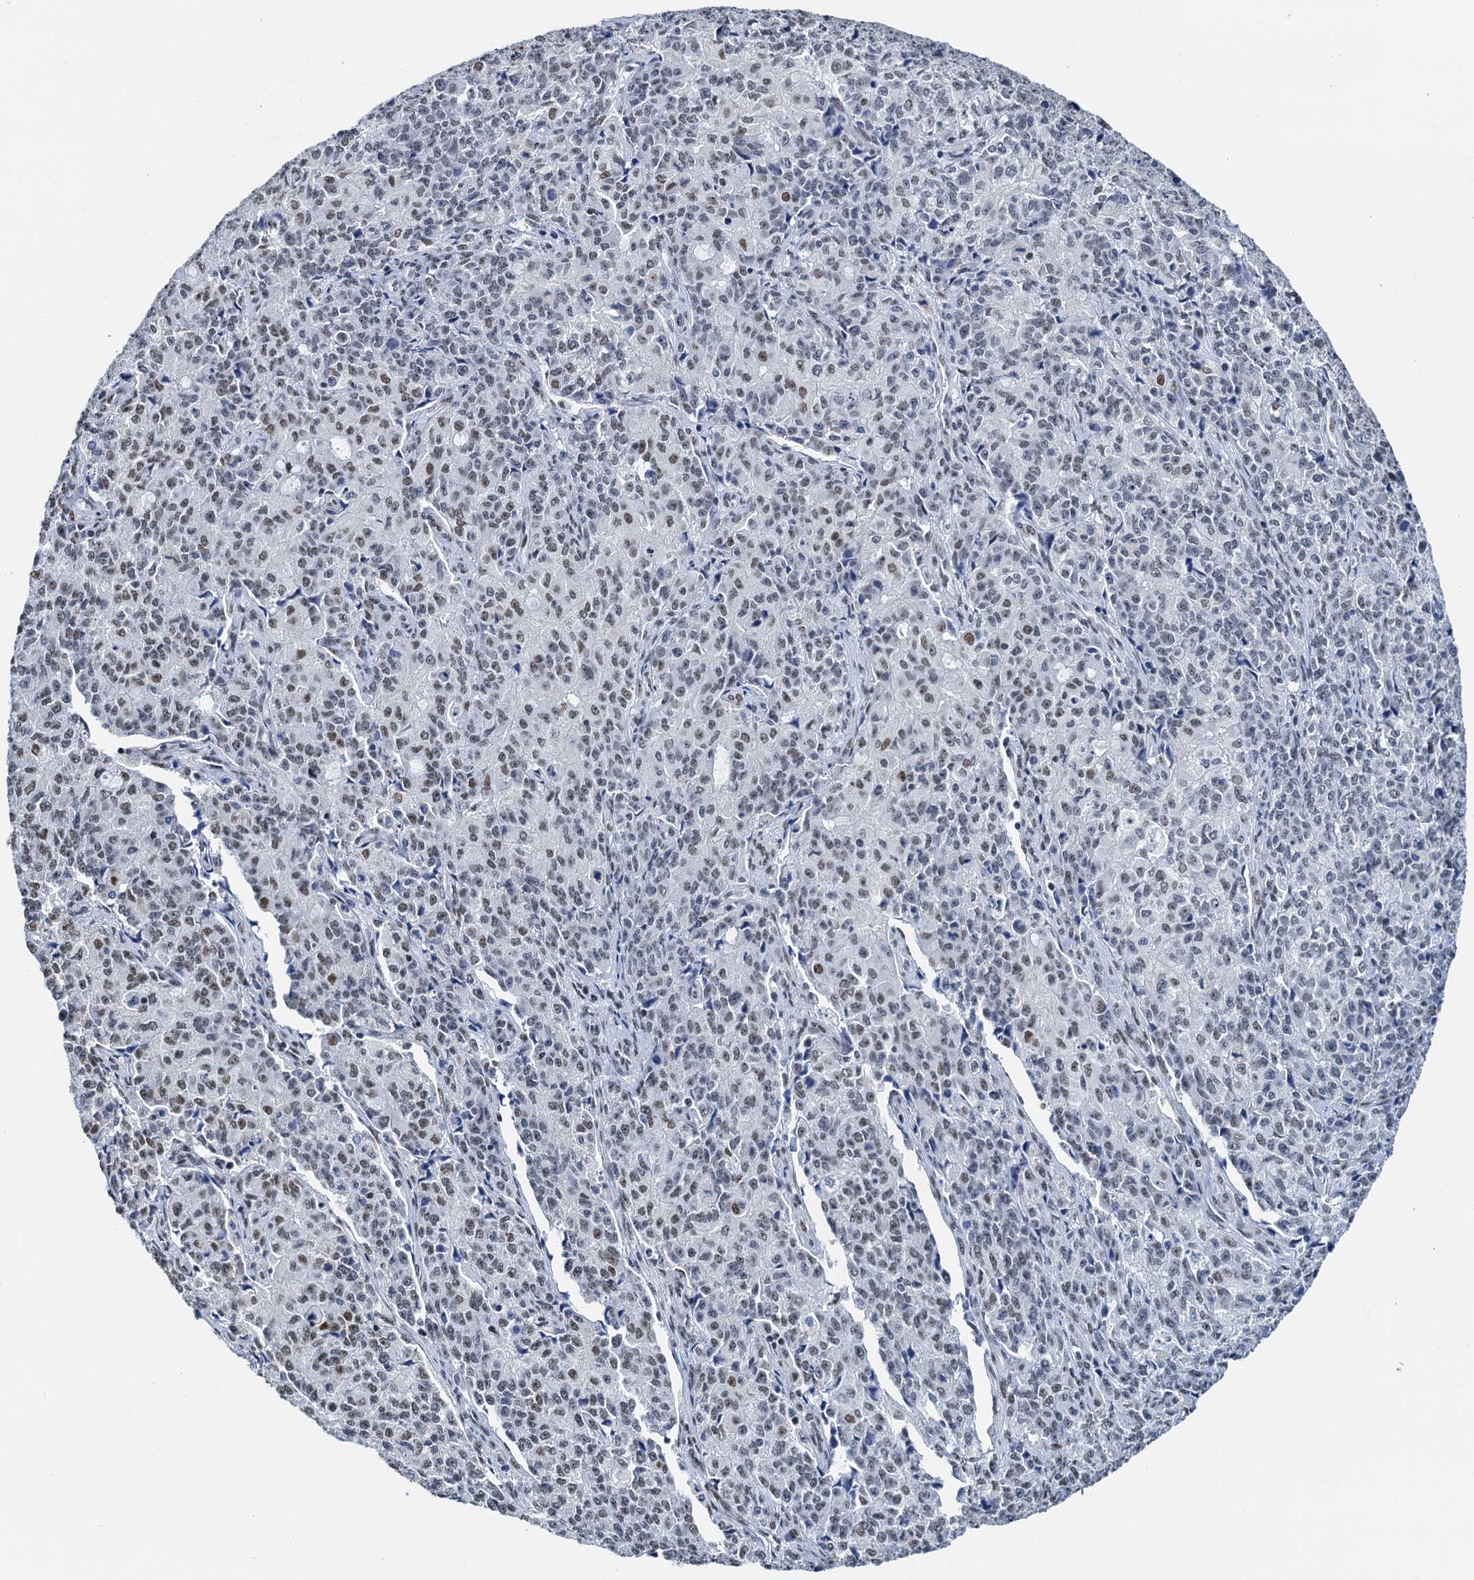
{"staining": {"intensity": "weak", "quantity": "25%-75%", "location": "nuclear"}, "tissue": "endometrial cancer", "cell_type": "Tumor cells", "image_type": "cancer", "snomed": [{"axis": "morphology", "description": "Adenocarcinoma, NOS"}, {"axis": "topography", "description": "Endometrium"}], "caption": "Protein expression analysis of endometrial cancer reveals weak nuclear expression in about 25%-75% of tumor cells.", "gene": "SLTM", "patient": {"sex": "female", "age": 50}}